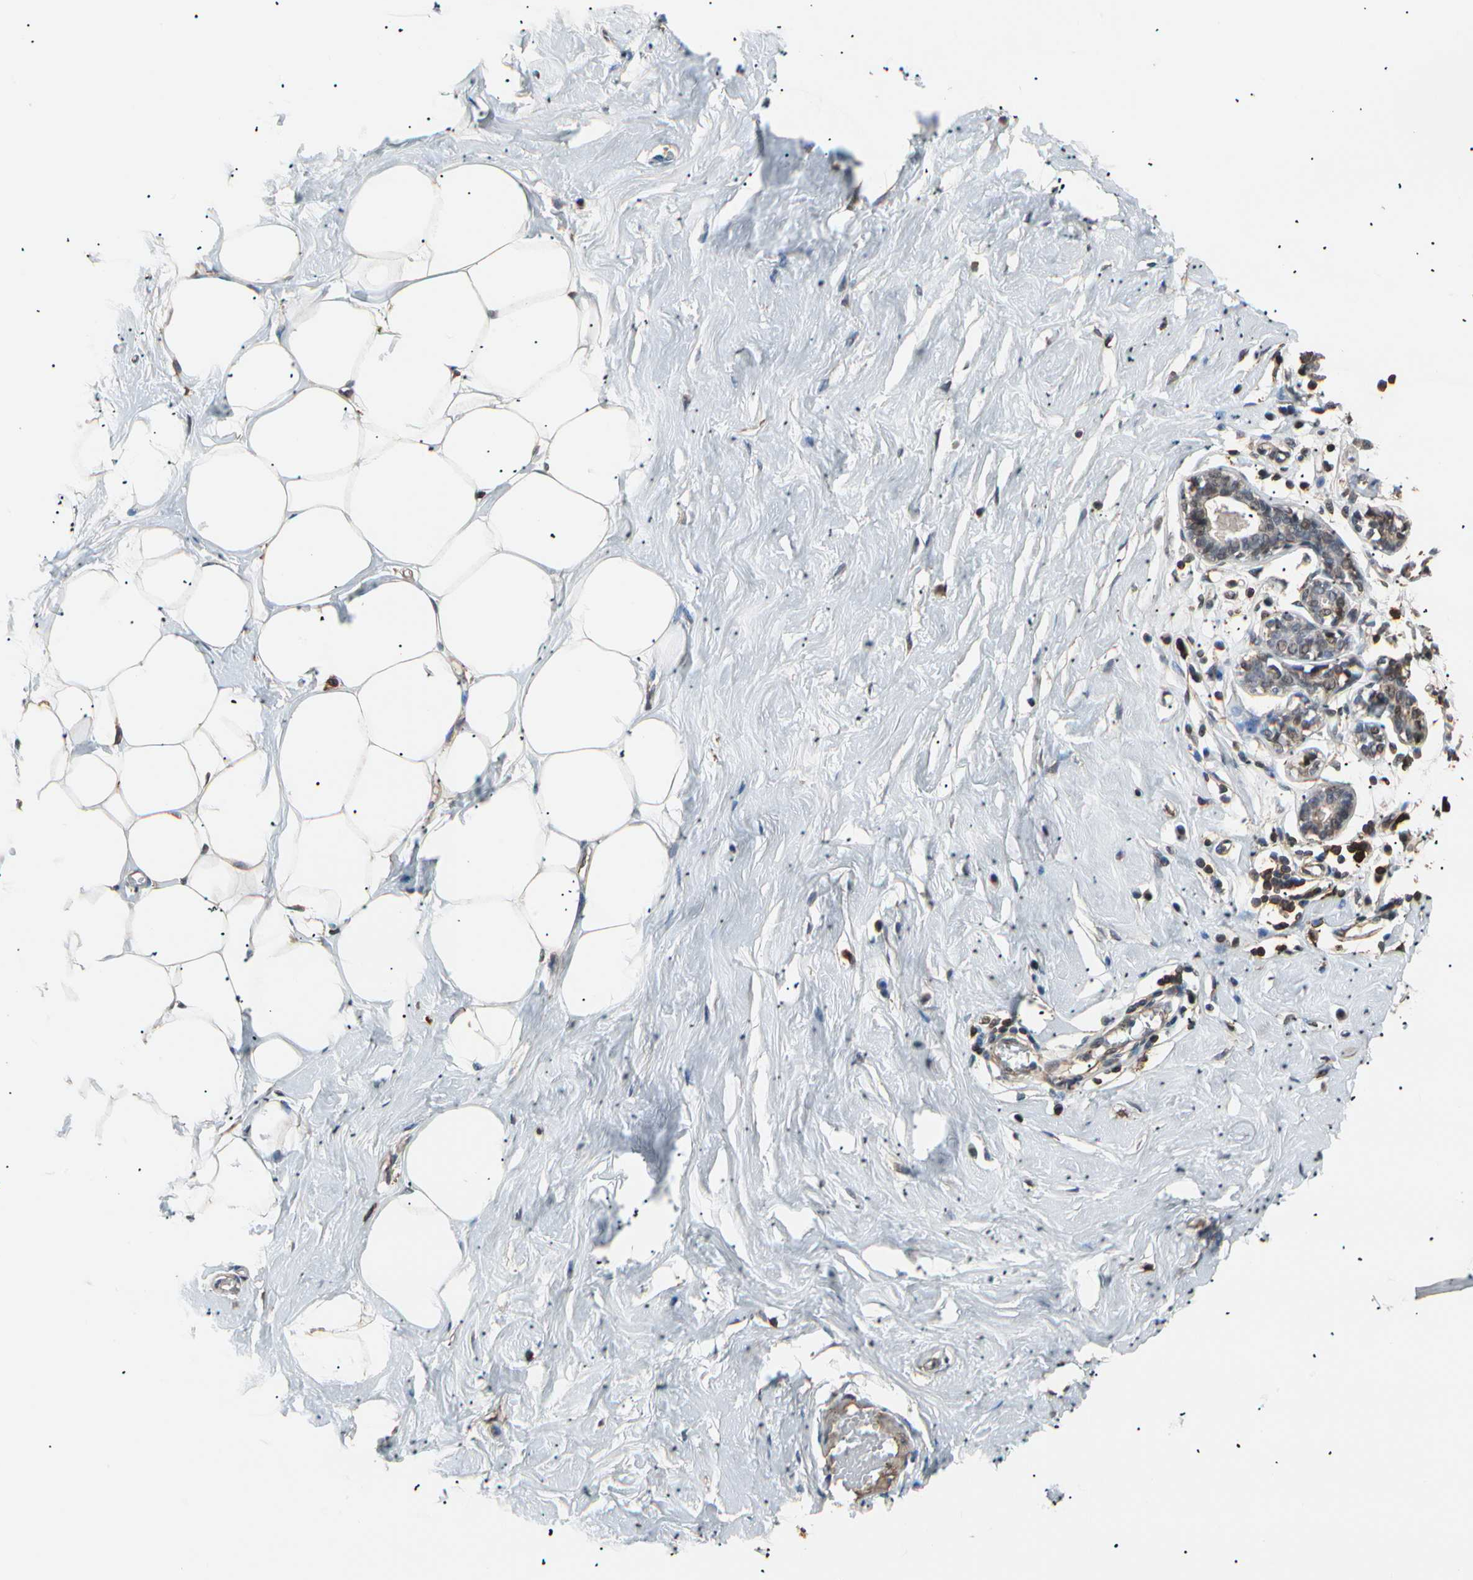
{"staining": {"intensity": "negative", "quantity": "none", "location": "none"}, "tissue": "adipose tissue", "cell_type": "Adipocytes", "image_type": "normal", "snomed": [{"axis": "morphology", "description": "Normal tissue, NOS"}, {"axis": "topography", "description": "Breast"}], "caption": "A high-resolution micrograph shows immunohistochemistry (IHC) staining of unremarkable adipose tissue, which exhibits no significant expression in adipocytes.", "gene": "MAPK13", "patient": {"sex": "female", "age": 44}}